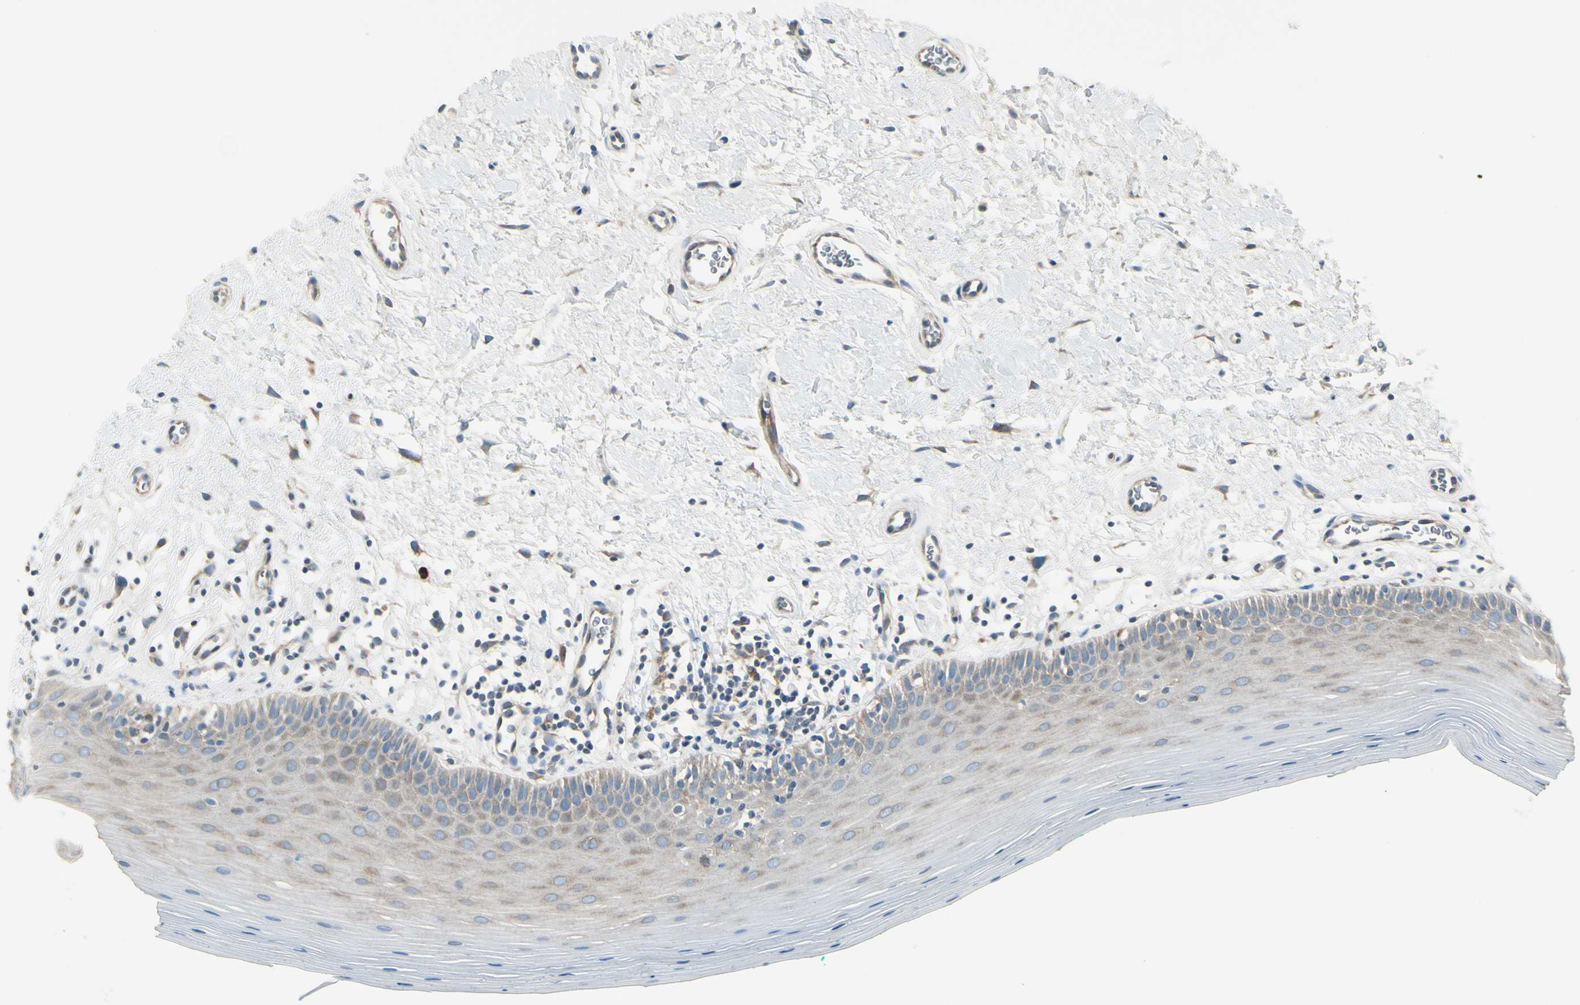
{"staining": {"intensity": "weak", "quantity": ">75%", "location": "cytoplasmic/membranous"}, "tissue": "oral mucosa", "cell_type": "Squamous epithelial cells", "image_type": "normal", "snomed": [{"axis": "morphology", "description": "Normal tissue, NOS"}, {"axis": "topography", "description": "Skeletal muscle"}, {"axis": "topography", "description": "Oral tissue"}], "caption": "Weak cytoplasmic/membranous expression is appreciated in approximately >75% of squamous epithelial cells in unremarkable oral mucosa.", "gene": "SELENOS", "patient": {"sex": "male", "age": 58}}